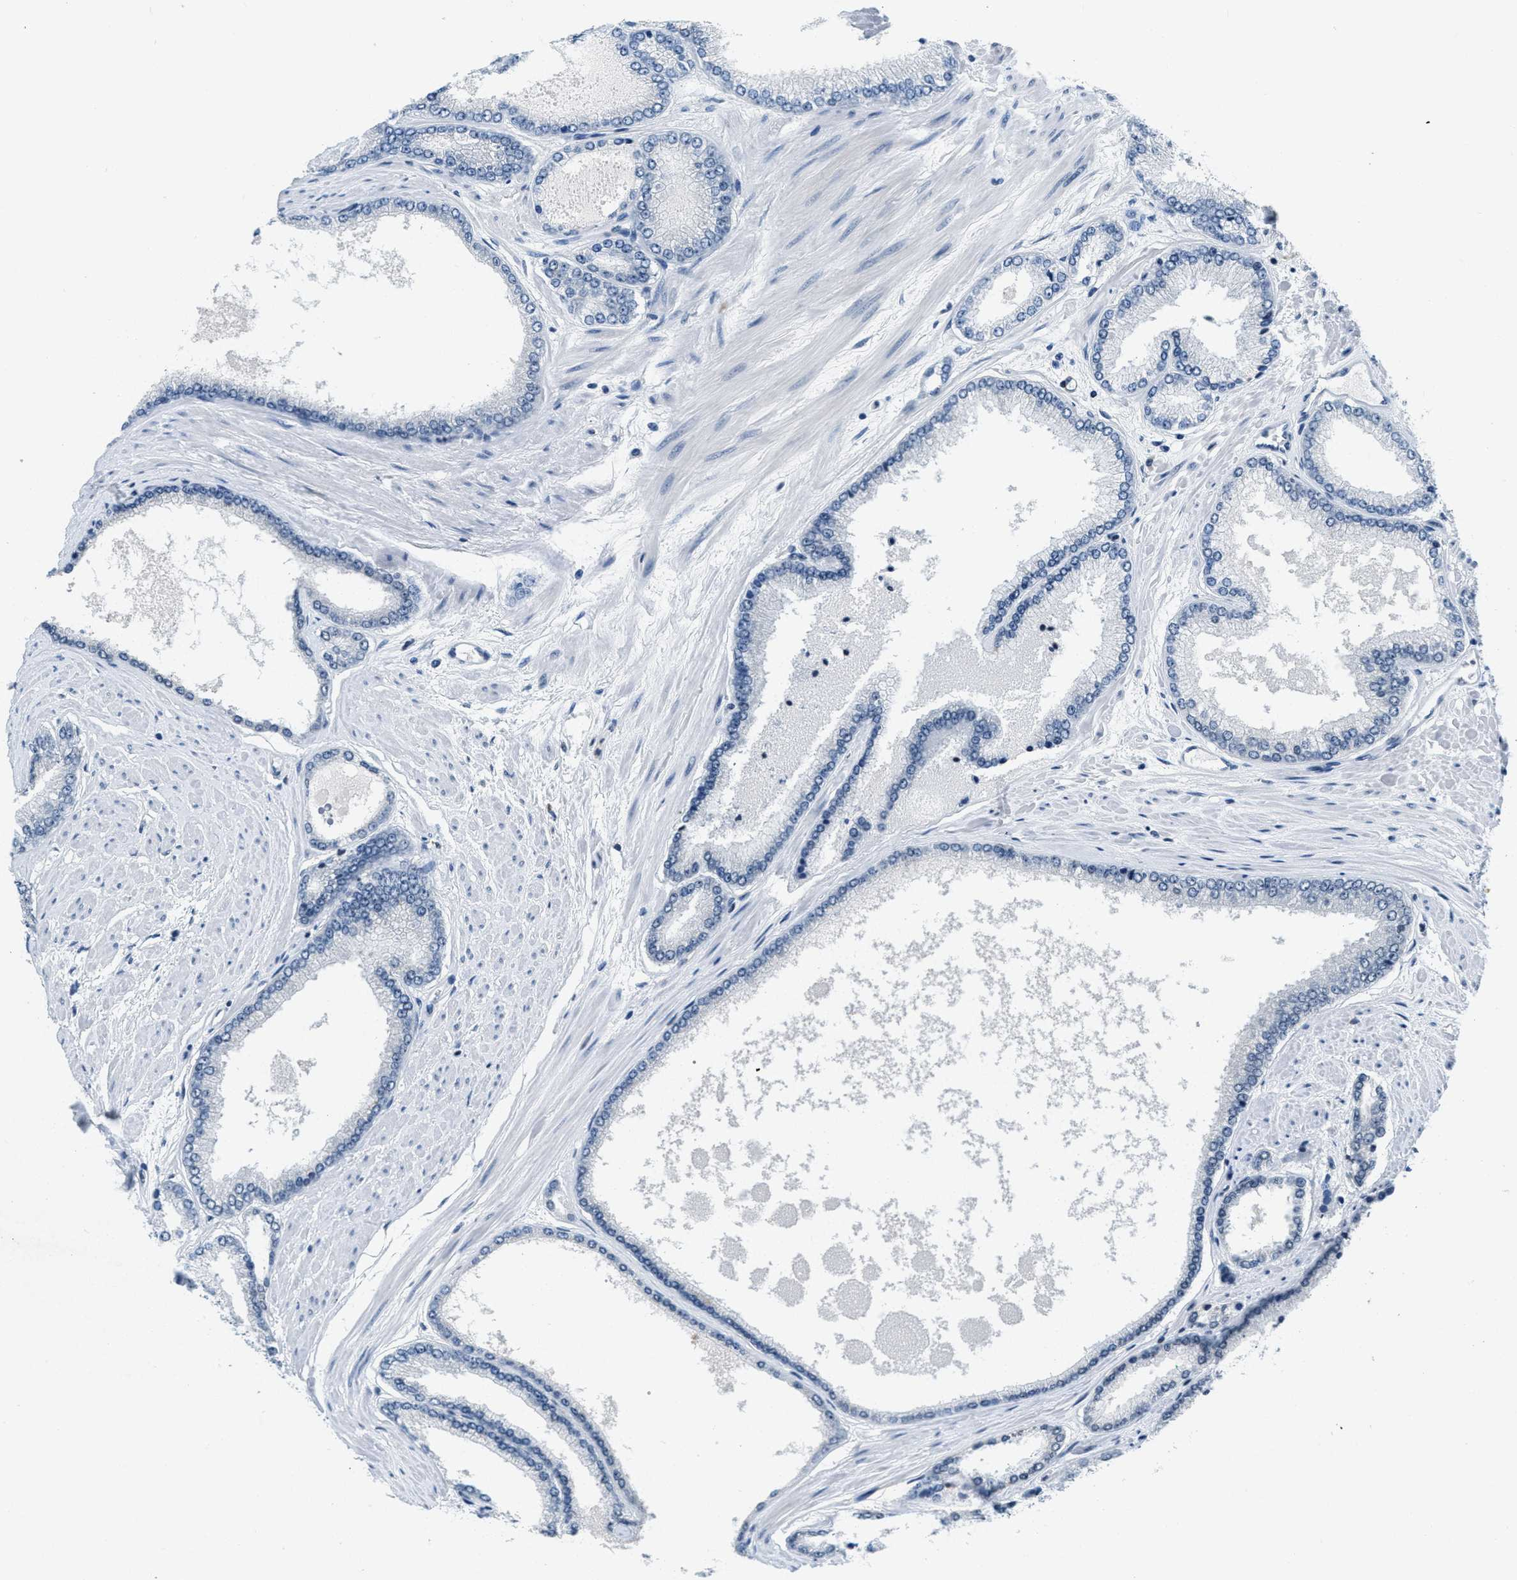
{"staining": {"intensity": "negative", "quantity": "none", "location": "none"}, "tissue": "prostate cancer", "cell_type": "Tumor cells", "image_type": "cancer", "snomed": [{"axis": "morphology", "description": "Adenocarcinoma, High grade"}, {"axis": "topography", "description": "Prostate"}], "caption": "High-grade adenocarcinoma (prostate) stained for a protein using immunohistochemistry (IHC) demonstrates no expression tumor cells.", "gene": "CA4", "patient": {"sex": "male", "age": 61}}